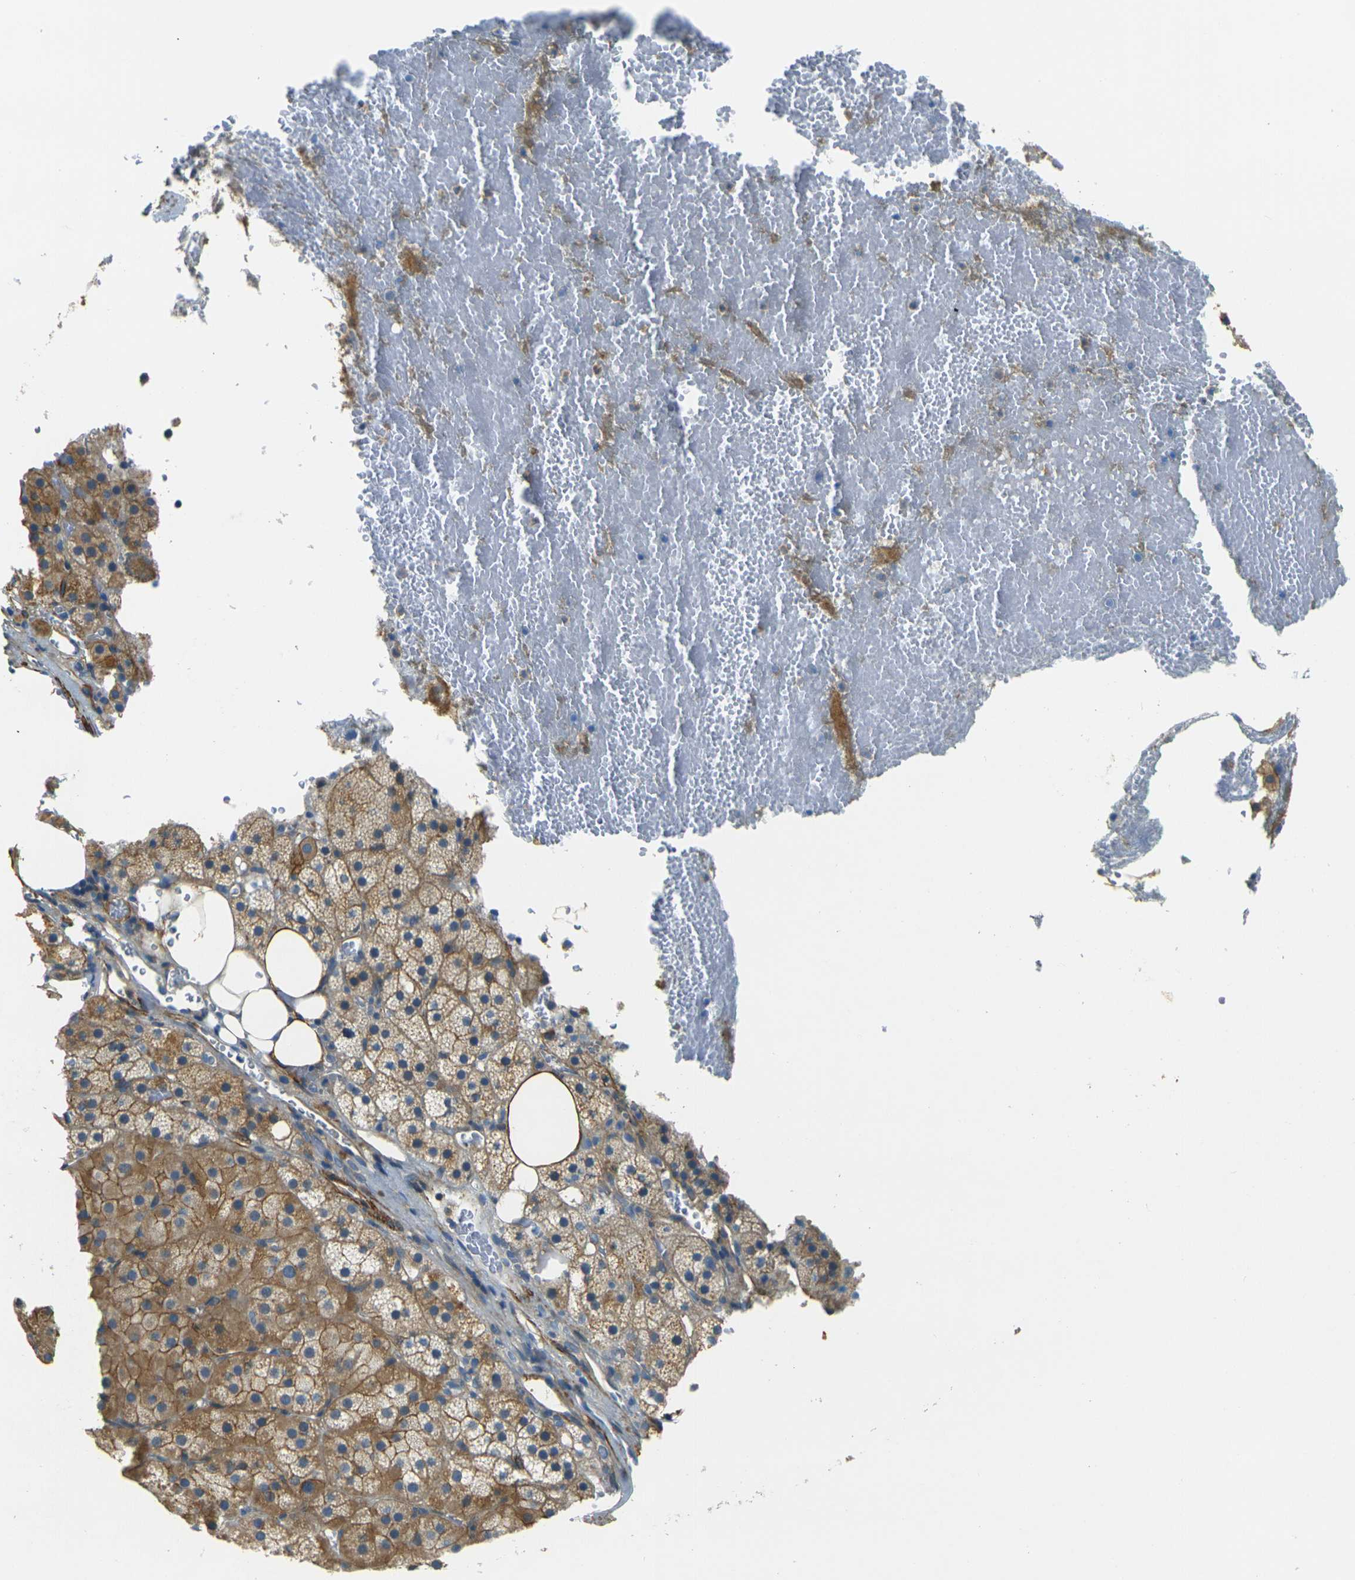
{"staining": {"intensity": "moderate", "quantity": ">75%", "location": "cytoplasmic/membranous"}, "tissue": "adrenal gland", "cell_type": "Glandular cells", "image_type": "normal", "snomed": [{"axis": "morphology", "description": "Normal tissue, NOS"}, {"axis": "topography", "description": "Adrenal gland"}], "caption": "A brown stain shows moderate cytoplasmic/membranous positivity of a protein in glandular cells of benign human adrenal gland.", "gene": "EPHA7", "patient": {"sex": "female", "age": 59}}